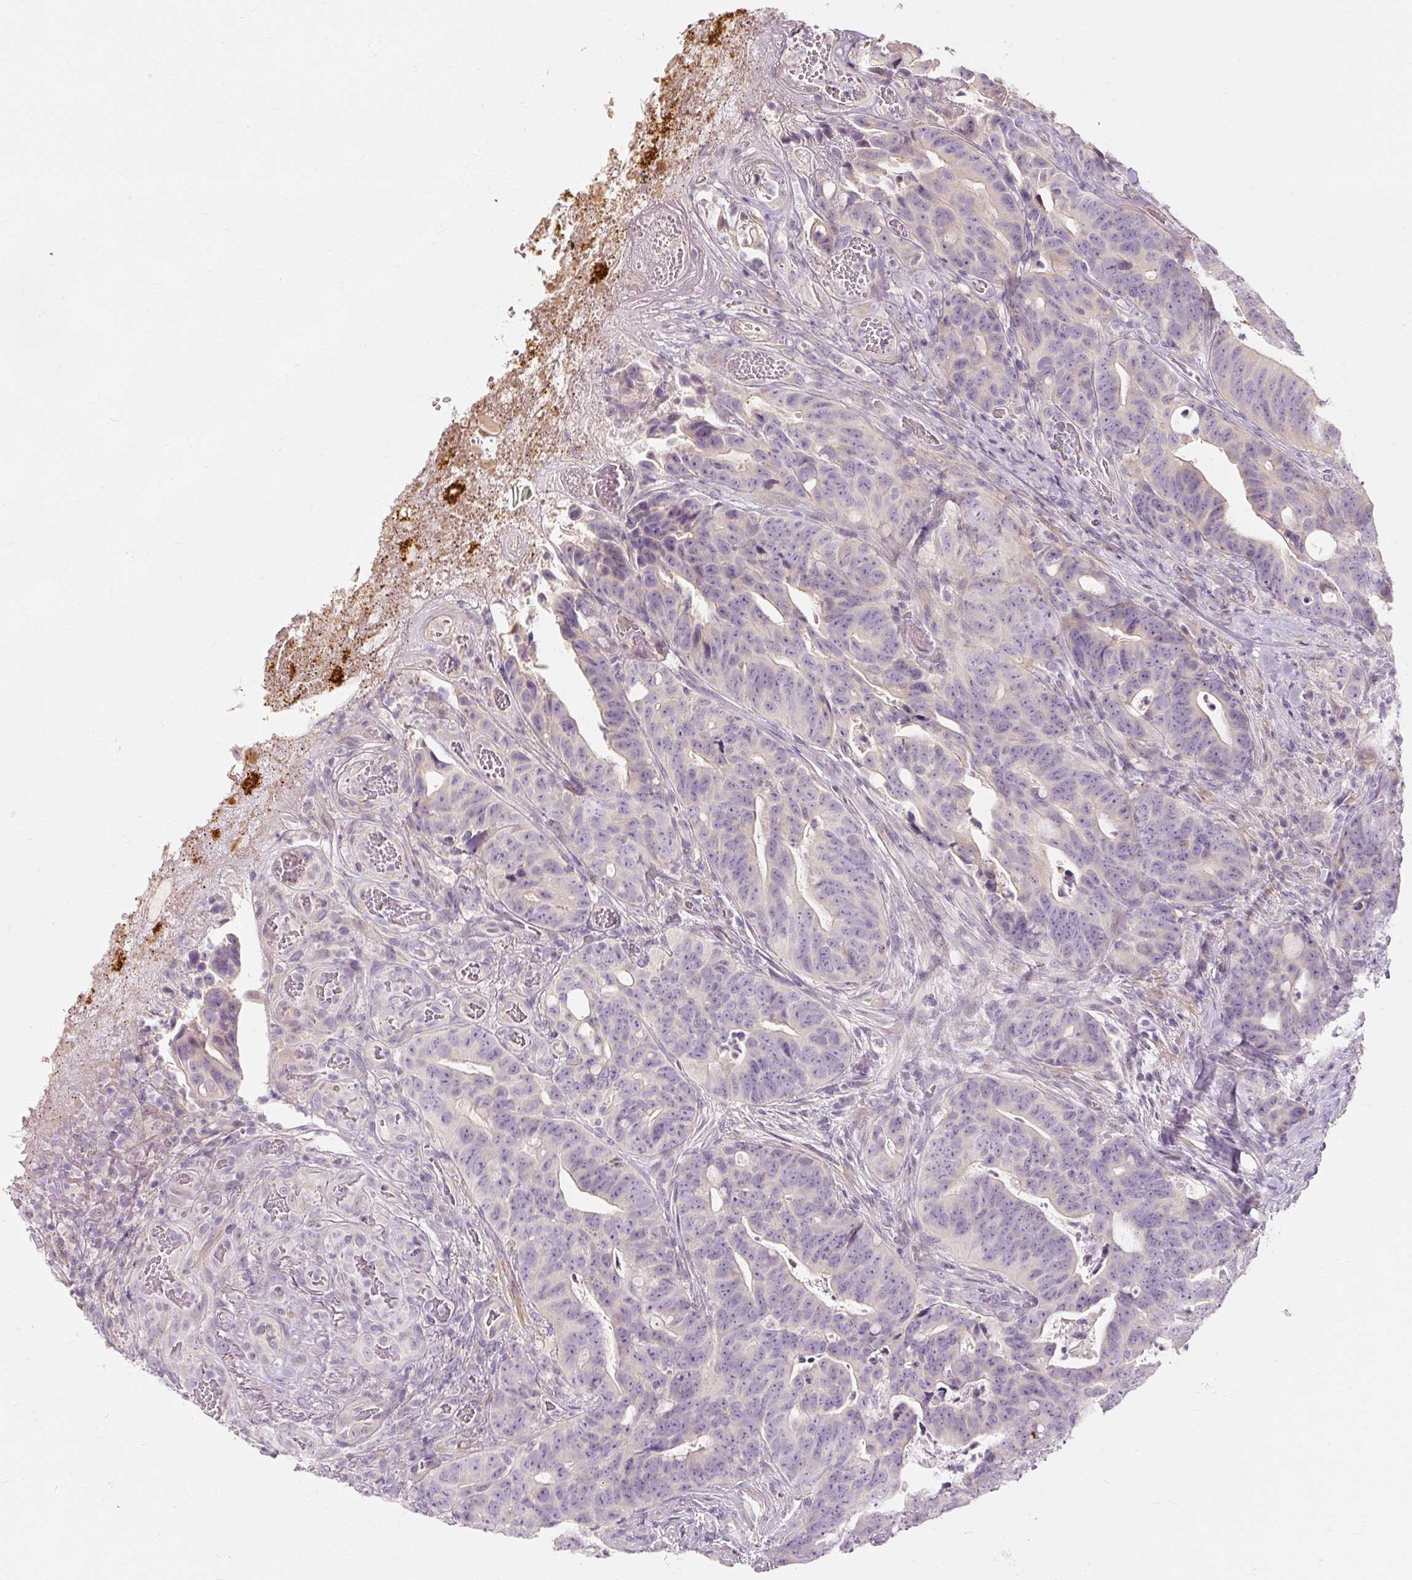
{"staining": {"intensity": "negative", "quantity": "none", "location": "none"}, "tissue": "colorectal cancer", "cell_type": "Tumor cells", "image_type": "cancer", "snomed": [{"axis": "morphology", "description": "Adenocarcinoma, NOS"}, {"axis": "topography", "description": "Colon"}], "caption": "Immunohistochemistry (IHC) of adenocarcinoma (colorectal) shows no positivity in tumor cells. (DAB immunohistochemistry, high magnification).", "gene": "CAPN3", "patient": {"sex": "female", "age": 82}}